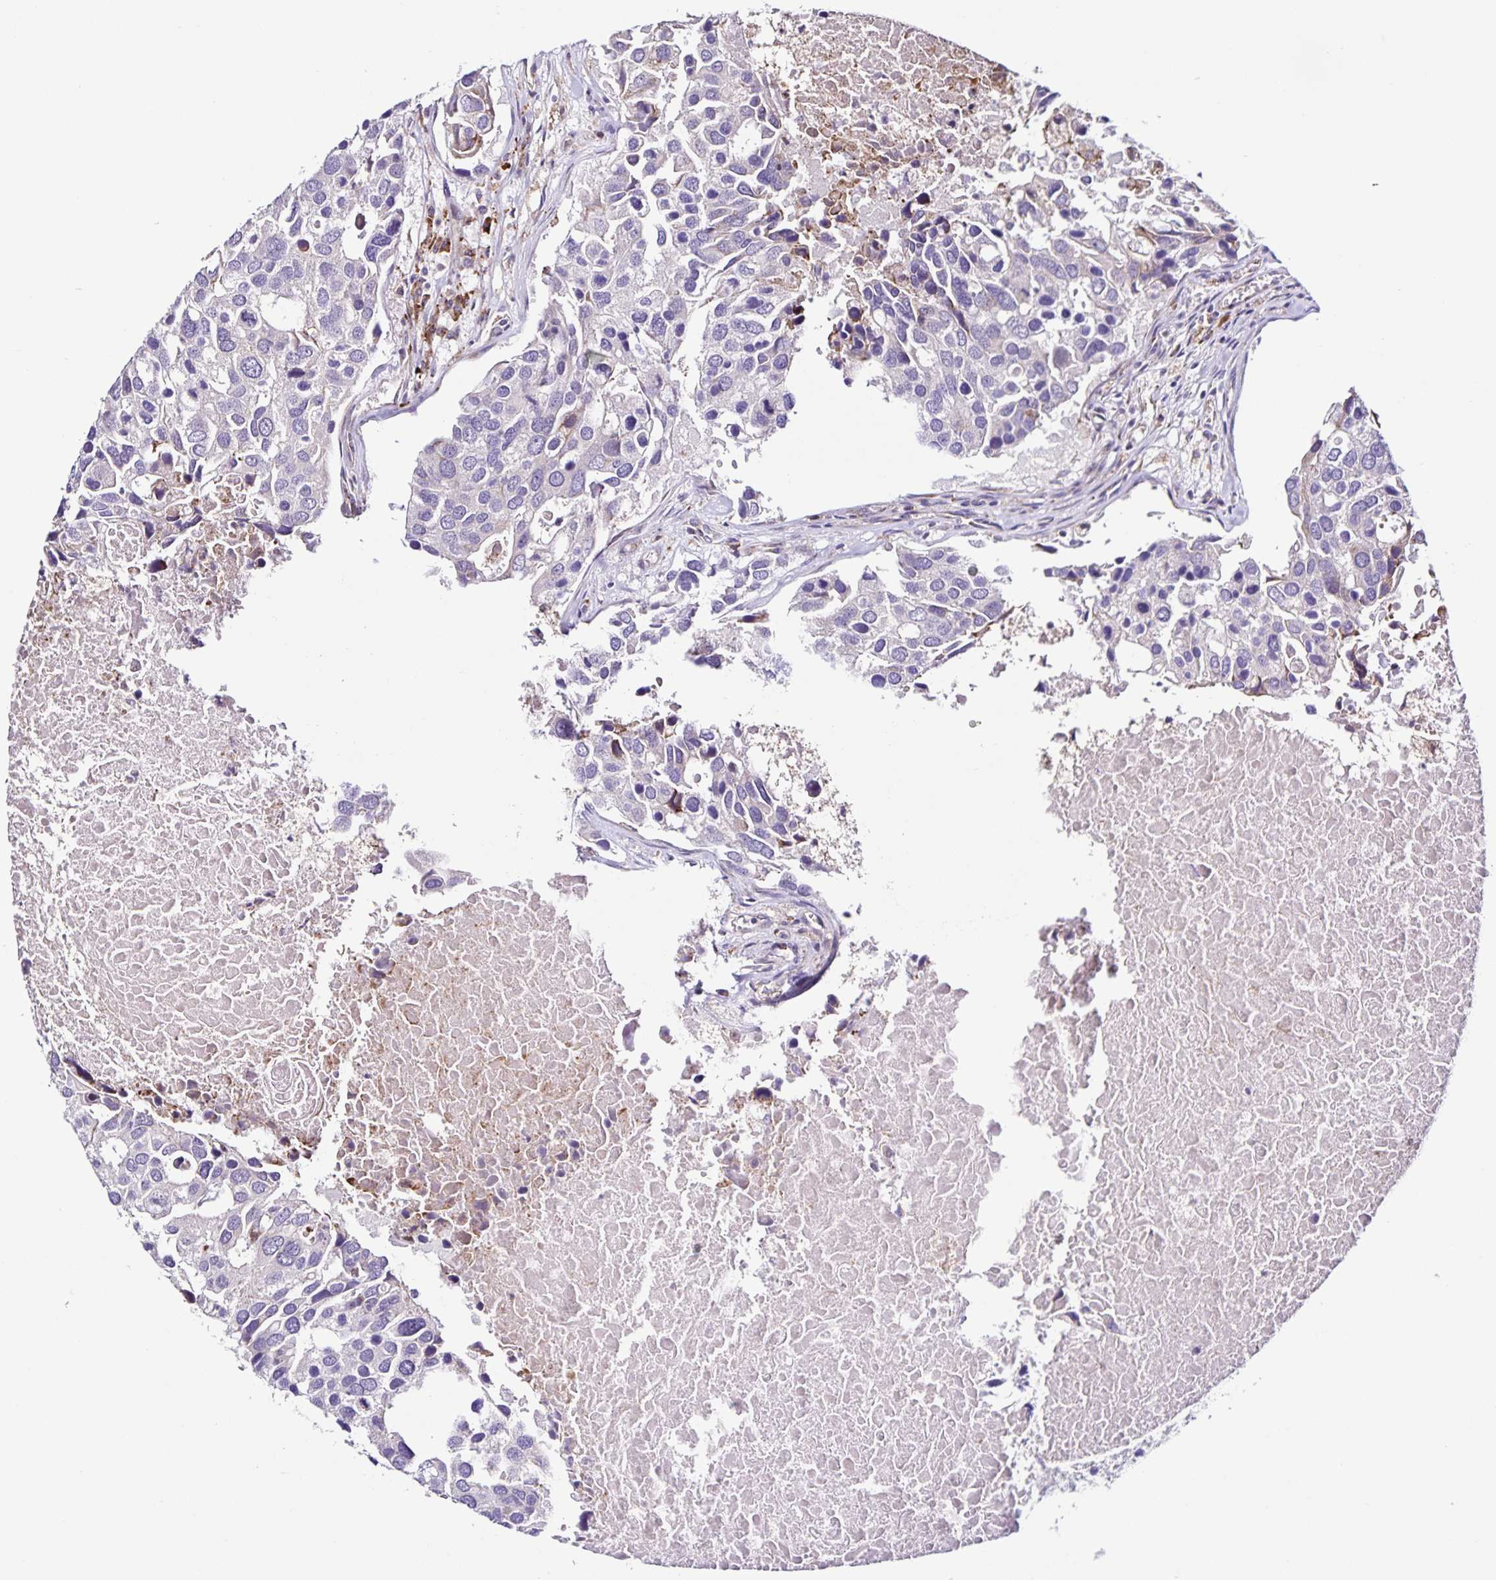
{"staining": {"intensity": "negative", "quantity": "none", "location": "none"}, "tissue": "breast cancer", "cell_type": "Tumor cells", "image_type": "cancer", "snomed": [{"axis": "morphology", "description": "Duct carcinoma"}, {"axis": "topography", "description": "Breast"}], "caption": "This is an immunohistochemistry image of breast infiltrating ductal carcinoma. There is no expression in tumor cells.", "gene": "RNFT2", "patient": {"sex": "female", "age": 83}}